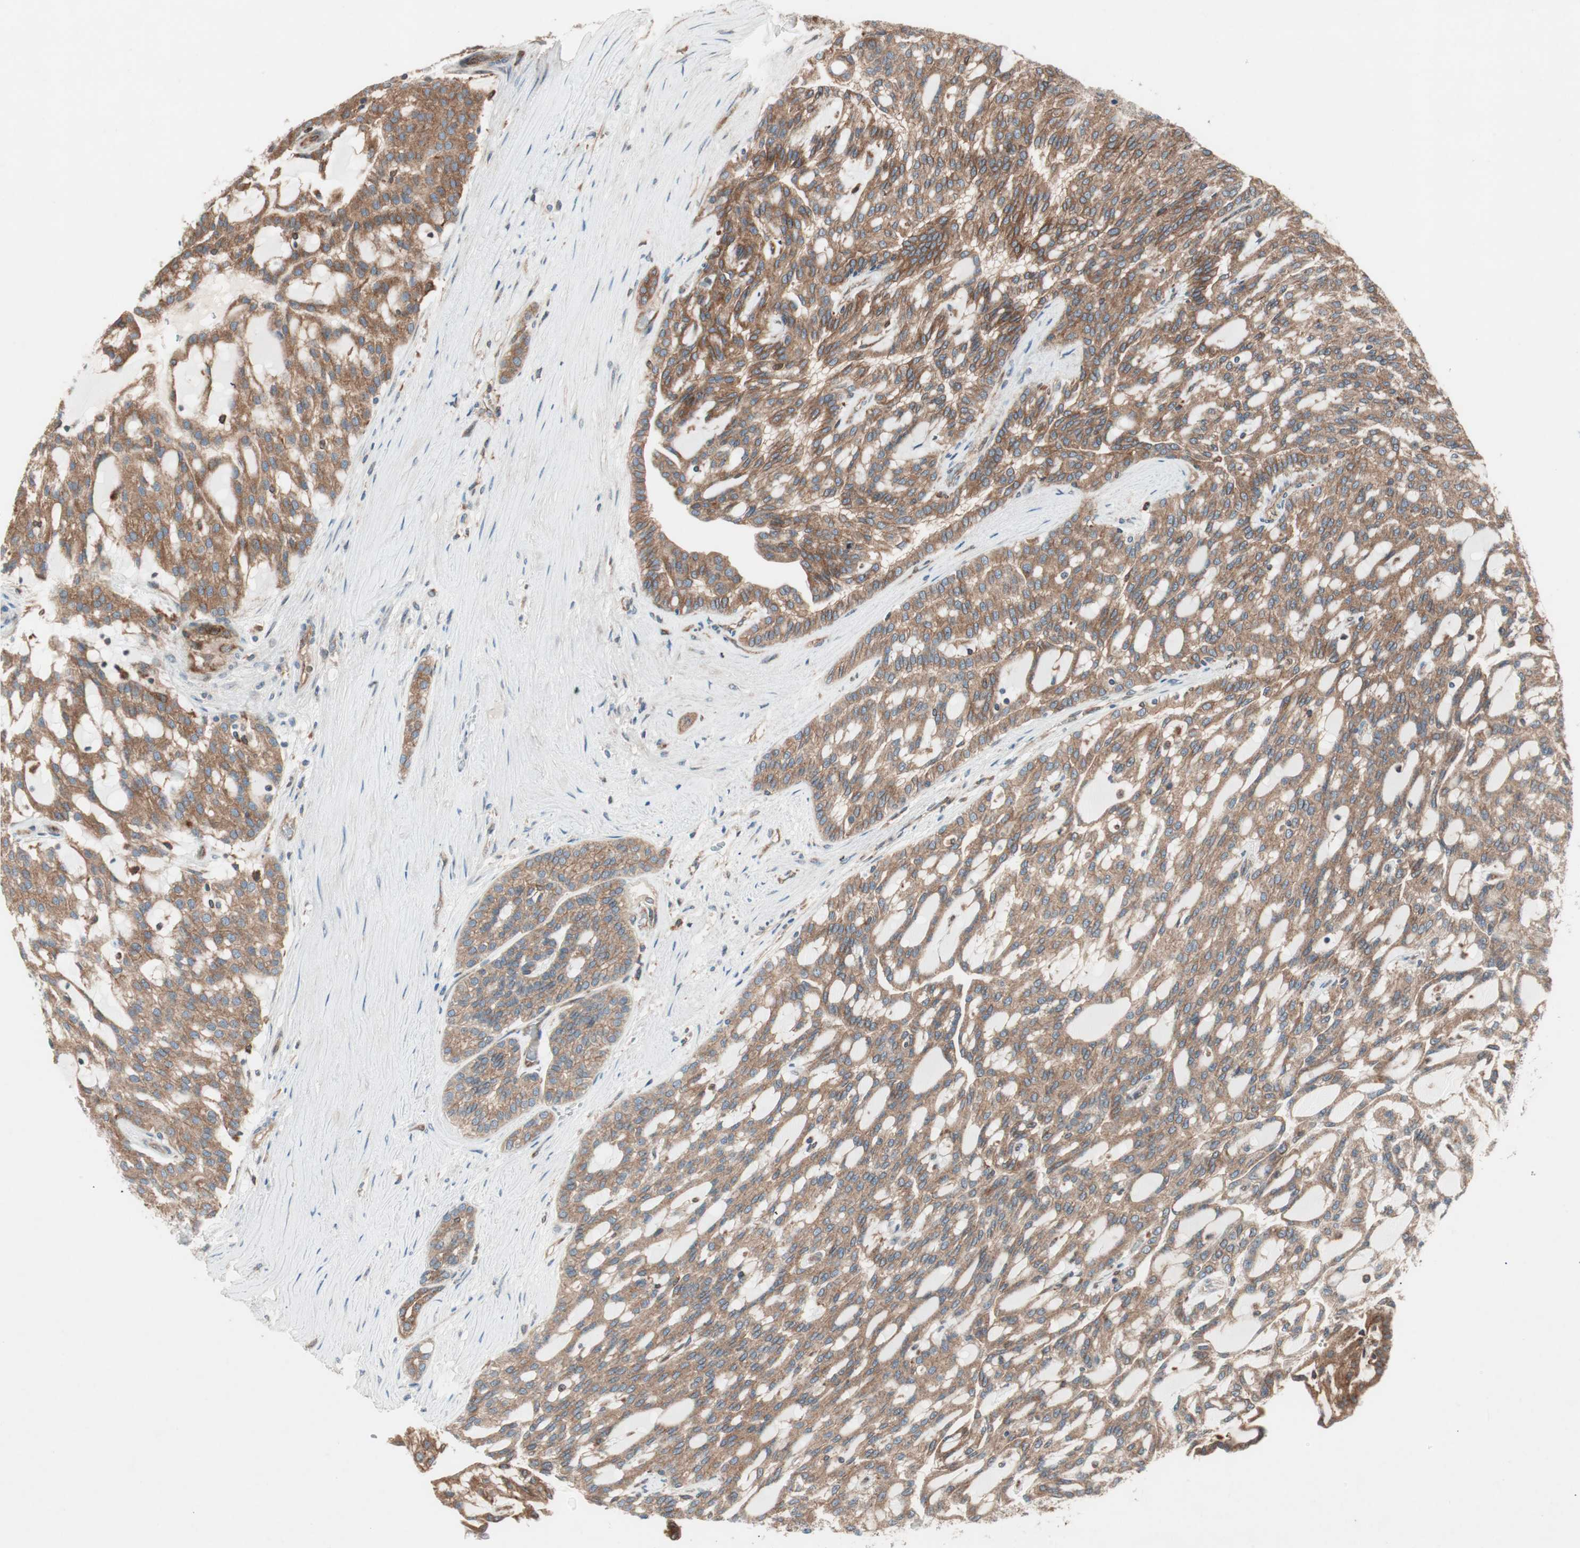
{"staining": {"intensity": "moderate", "quantity": ">75%", "location": "cytoplasmic/membranous"}, "tissue": "renal cancer", "cell_type": "Tumor cells", "image_type": "cancer", "snomed": [{"axis": "morphology", "description": "Adenocarcinoma, NOS"}, {"axis": "topography", "description": "Kidney"}], "caption": "This micrograph shows adenocarcinoma (renal) stained with IHC to label a protein in brown. The cytoplasmic/membranous of tumor cells show moderate positivity for the protein. Nuclei are counter-stained blue.", "gene": "RAB5A", "patient": {"sex": "male", "age": 63}}